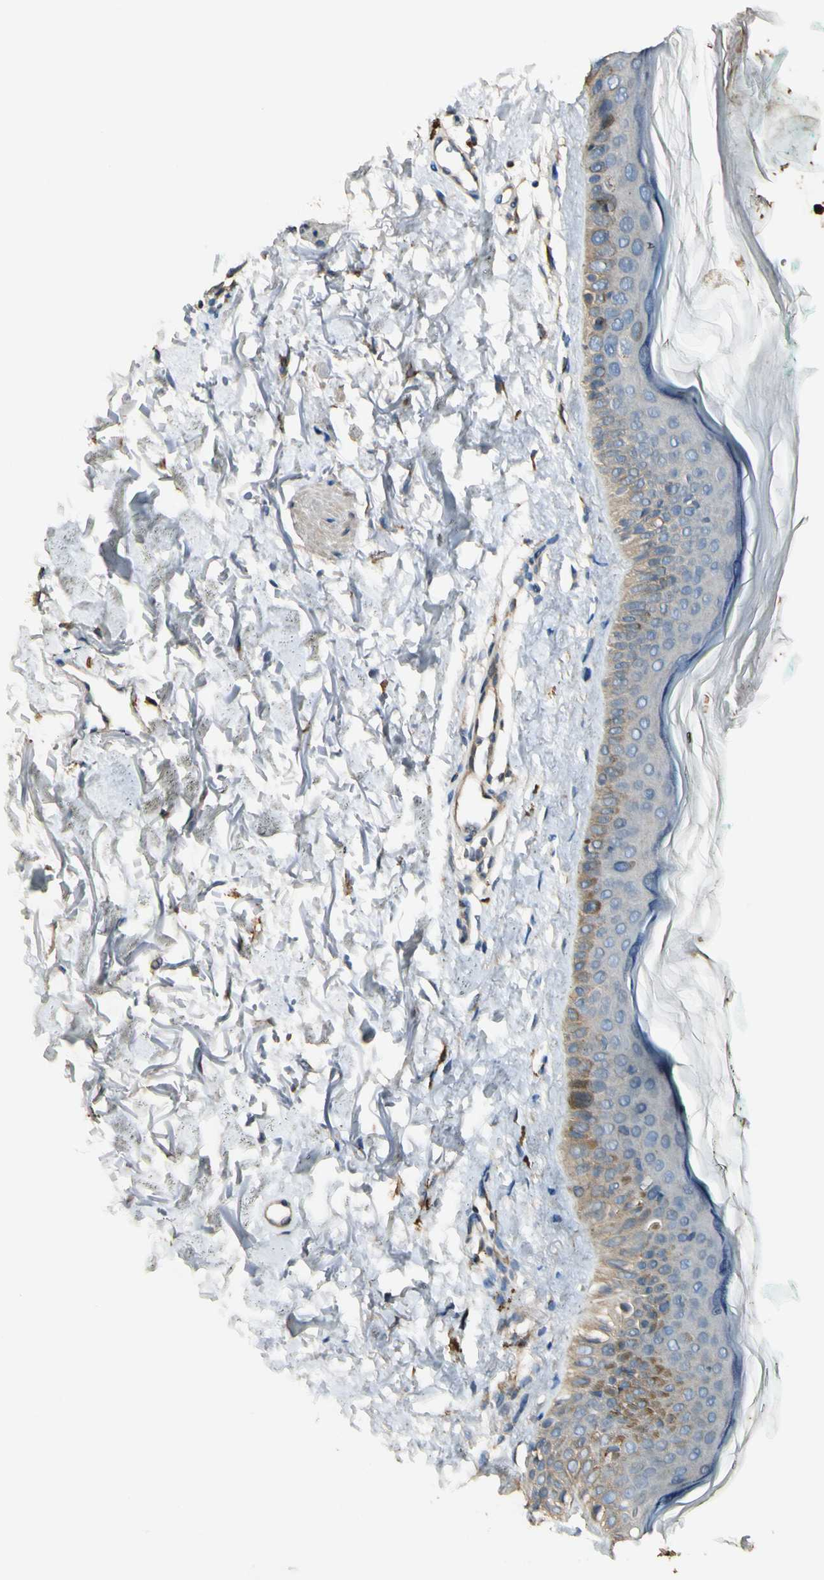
{"staining": {"intensity": "weak", "quantity": "25%-75%", "location": "cytoplasmic/membranous"}, "tissue": "skin", "cell_type": "Fibroblasts", "image_type": "normal", "snomed": [{"axis": "morphology", "description": "Normal tissue, NOS"}, {"axis": "topography", "description": "Skin"}], "caption": "Immunohistochemistry (IHC) (DAB) staining of unremarkable skin displays weak cytoplasmic/membranous protein expression in approximately 25%-75% of fibroblasts. The protein is shown in brown color, while the nuclei are stained blue.", "gene": "PLXNA1", "patient": {"sex": "male", "age": 71}}